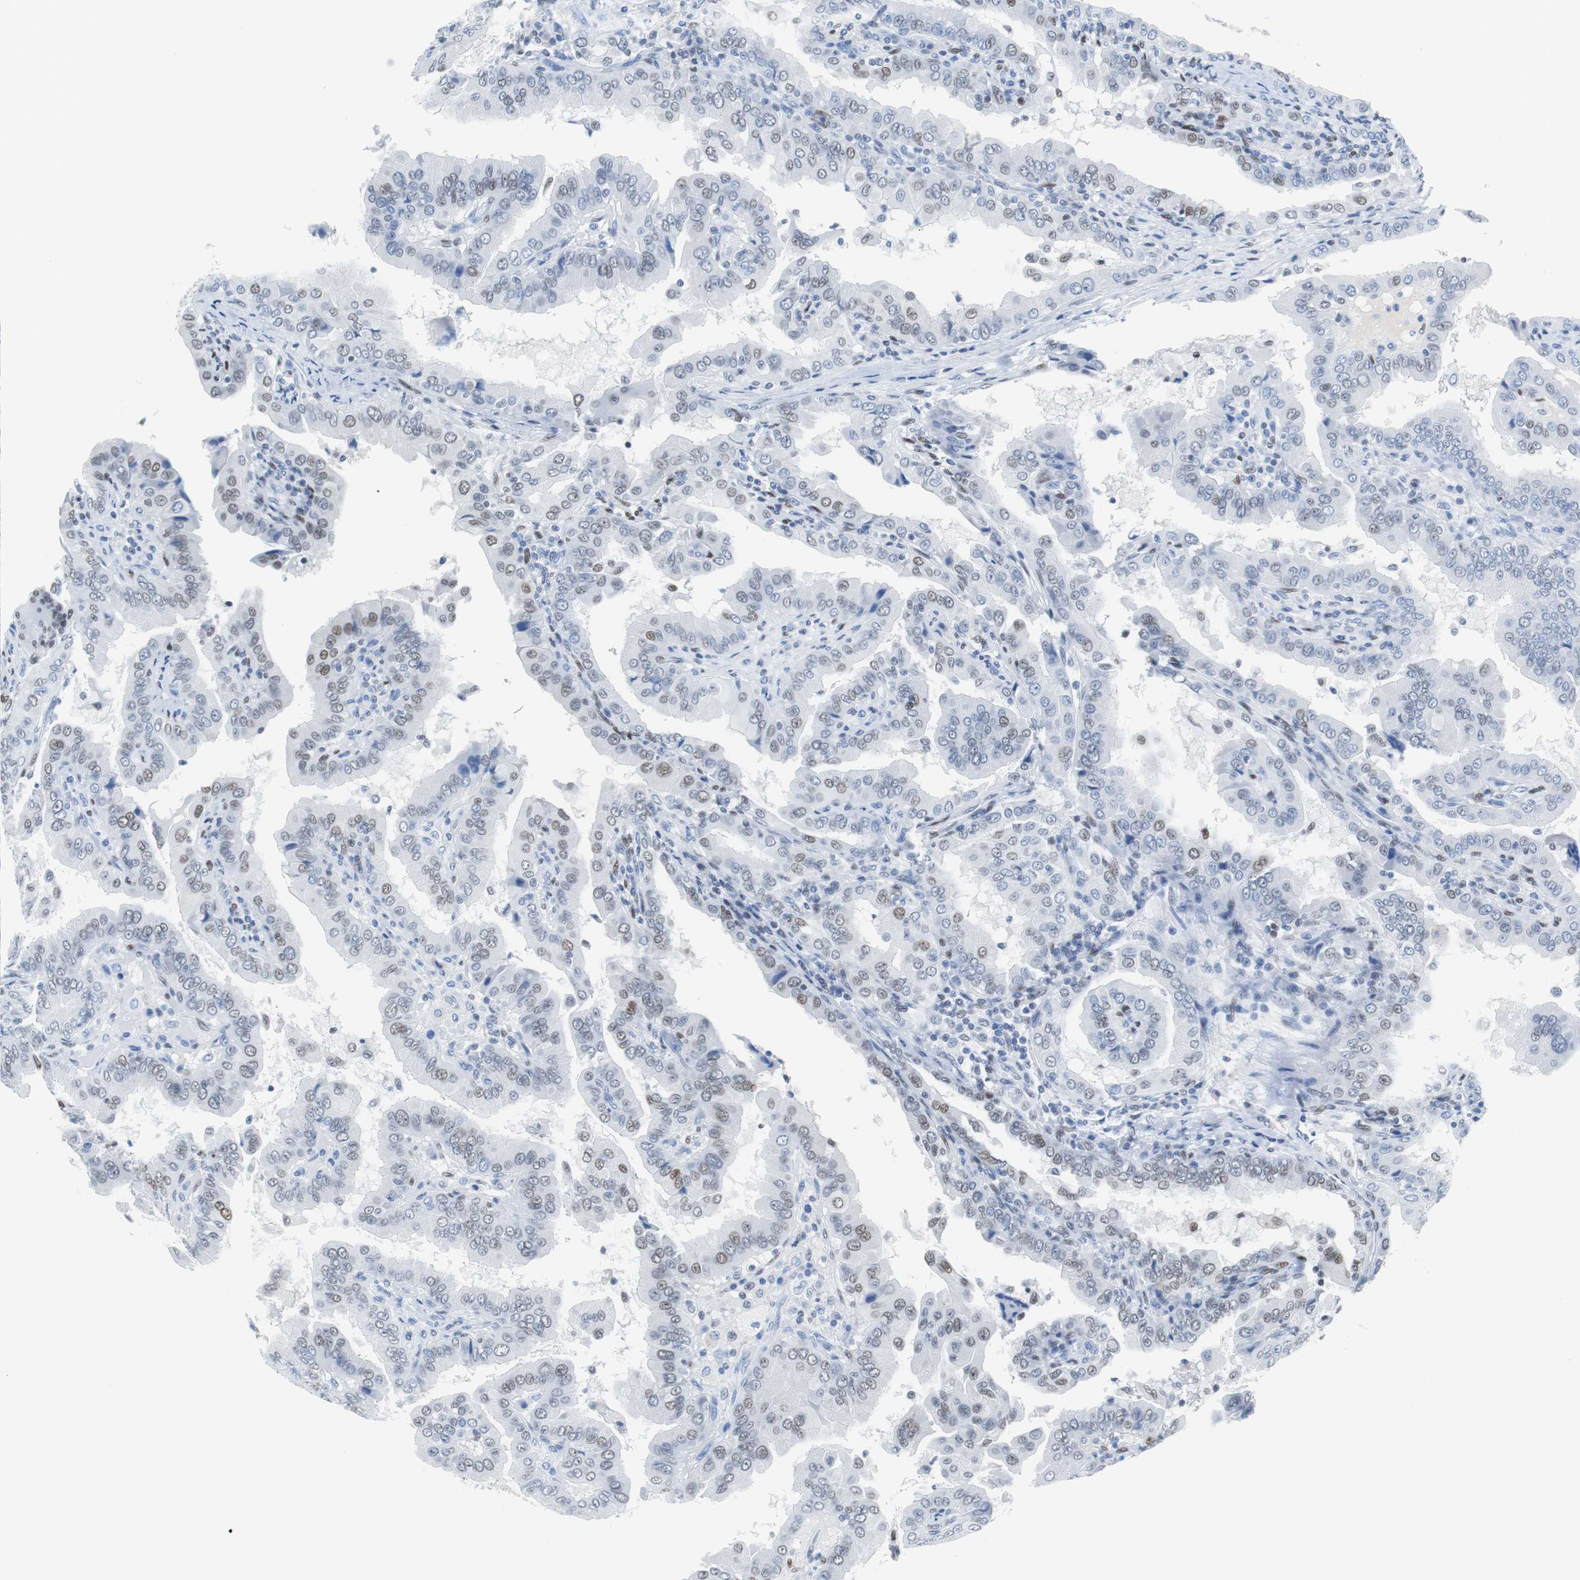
{"staining": {"intensity": "weak", "quantity": ">75%", "location": "nuclear"}, "tissue": "thyroid cancer", "cell_type": "Tumor cells", "image_type": "cancer", "snomed": [{"axis": "morphology", "description": "Papillary adenocarcinoma, NOS"}, {"axis": "topography", "description": "Thyroid gland"}], "caption": "Thyroid papillary adenocarcinoma was stained to show a protein in brown. There is low levels of weak nuclear expression in about >75% of tumor cells. The staining was performed using DAB, with brown indicating positive protein expression. Nuclei are stained blue with hematoxylin.", "gene": "JUN", "patient": {"sex": "male", "age": 33}}